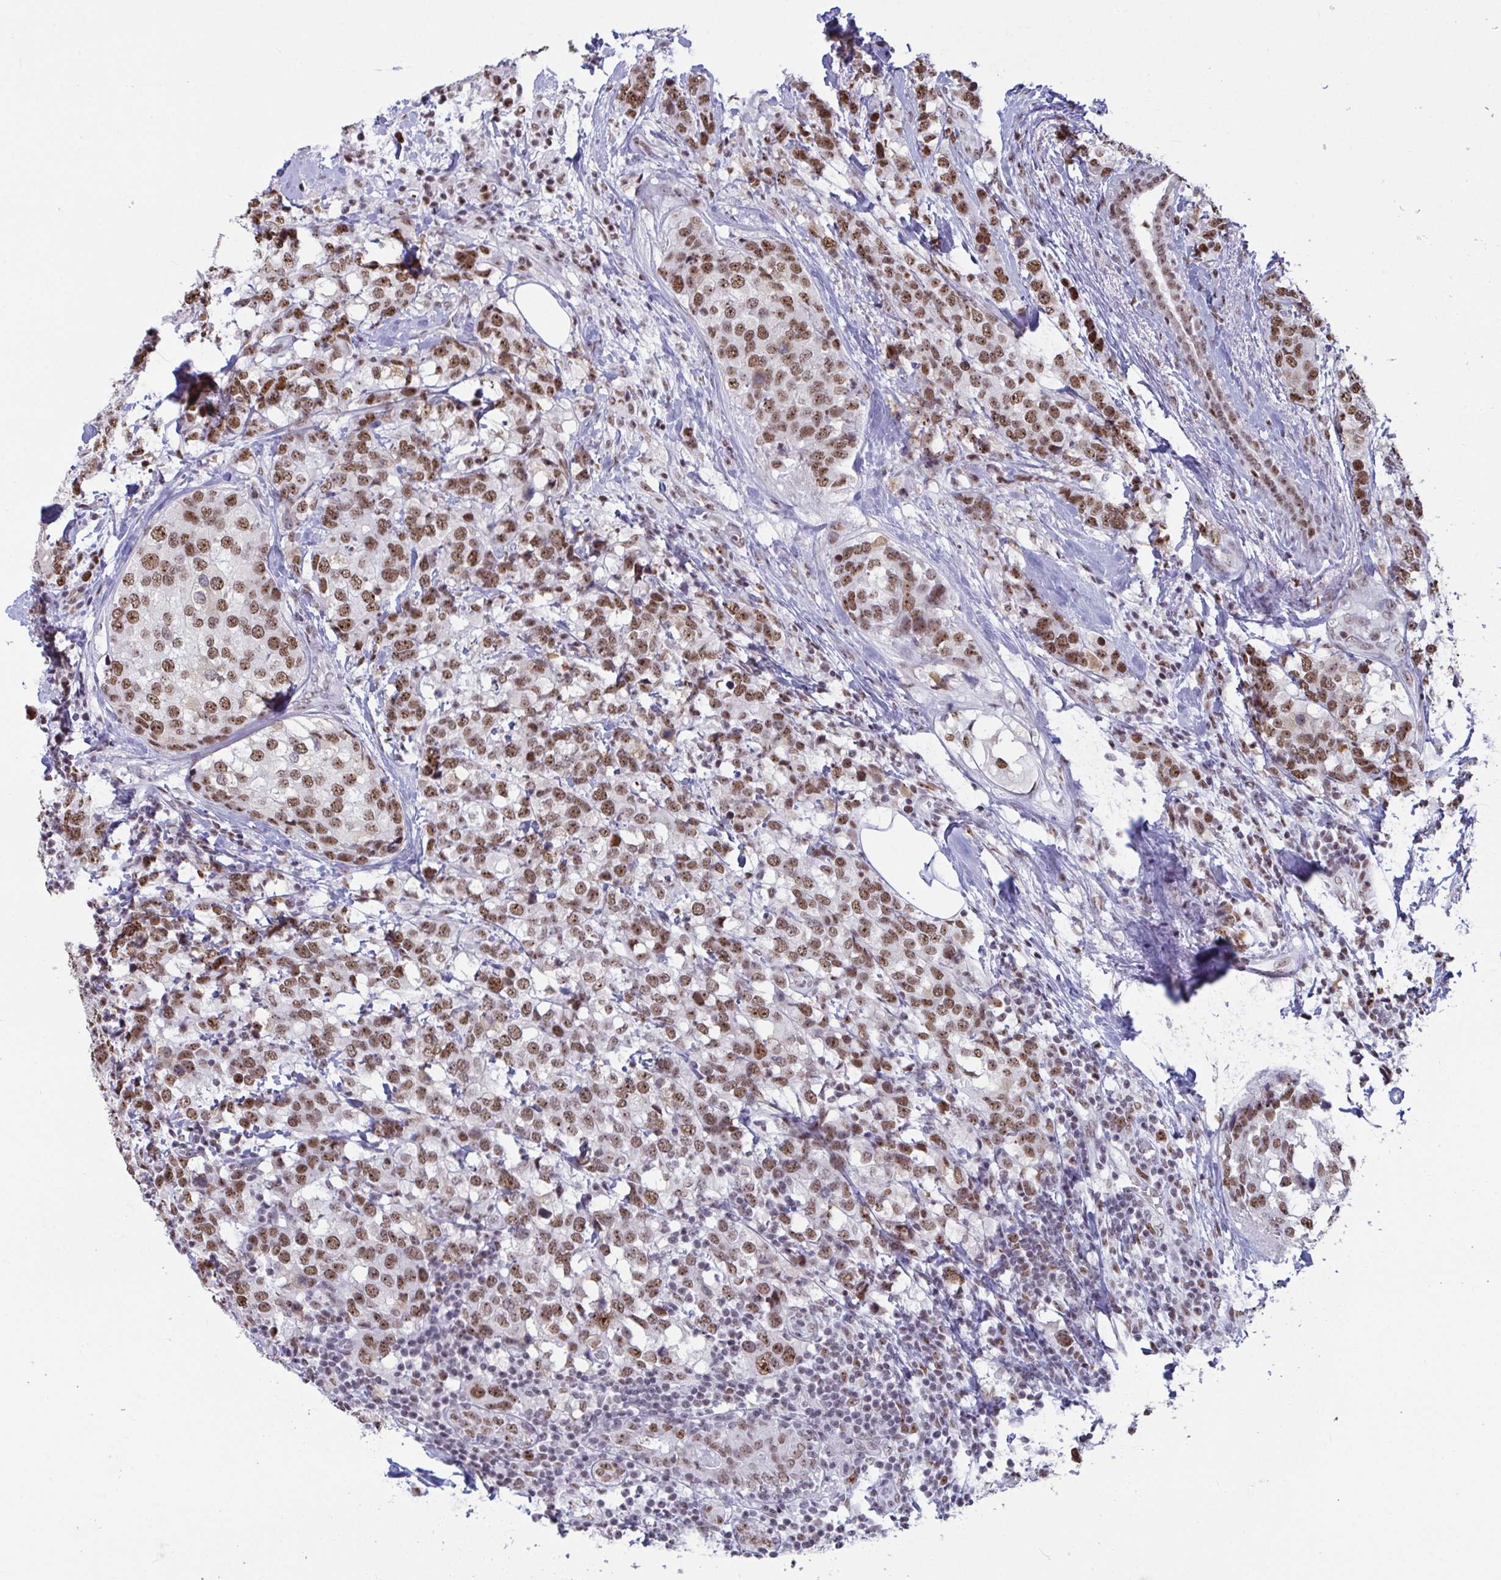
{"staining": {"intensity": "moderate", "quantity": ">75%", "location": "nuclear"}, "tissue": "breast cancer", "cell_type": "Tumor cells", "image_type": "cancer", "snomed": [{"axis": "morphology", "description": "Lobular carcinoma"}, {"axis": "topography", "description": "Breast"}], "caption": "Immunohistochemistry (IHC) image of neoplastic tissue: human breast lobular carcinoma stained using immunohistochemistry reveals medium levels of moderate protein expression localized specifically in the nuclear of tumor cells, appearing as a nuclear brown color.", "gene": "SUPT16H", "patient": {"sex": "female", "age": 59}}